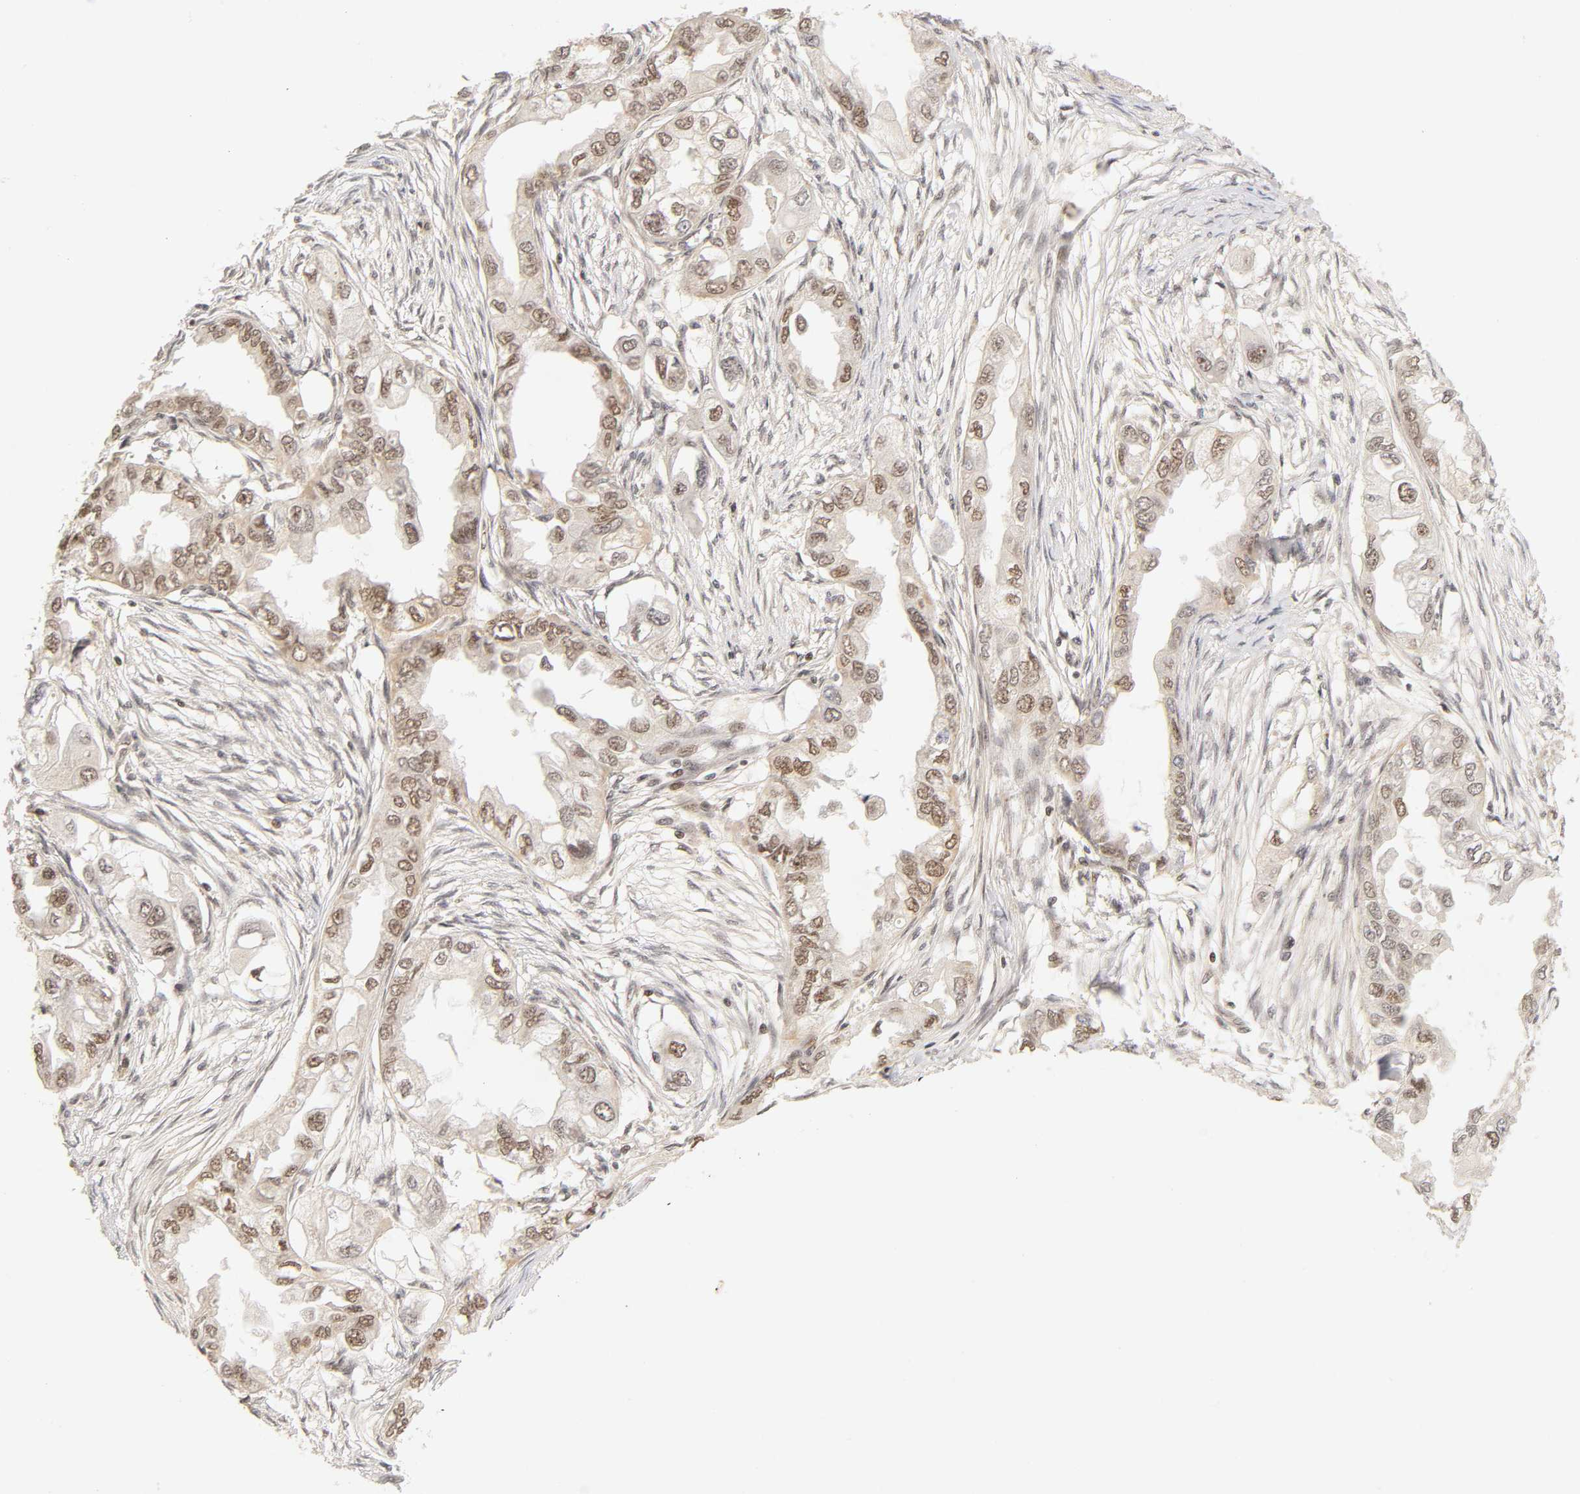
{"staining": {"intensity": "weak", "quantity": "25%-75%", "location": "cytoplasmic/membranous,nuclear"}, "tissue": "endometrial cancer", "cell_type": "Tumor cells", "image_type": "cancer", "snomed": [{"axis": "morphology", "description": "Adenocarcinoma, NOS"}, {"axis": "topography", "description": "Endometrium"}], "caption": "Endometrial cancer stained with a brown dye demonstrates weak cytoplasmic/membranous and nuclear positive expression in about 25%-75% of tumor cells.", "gene": "TAF10", "patient": {"sex": "female", "age": 67}}